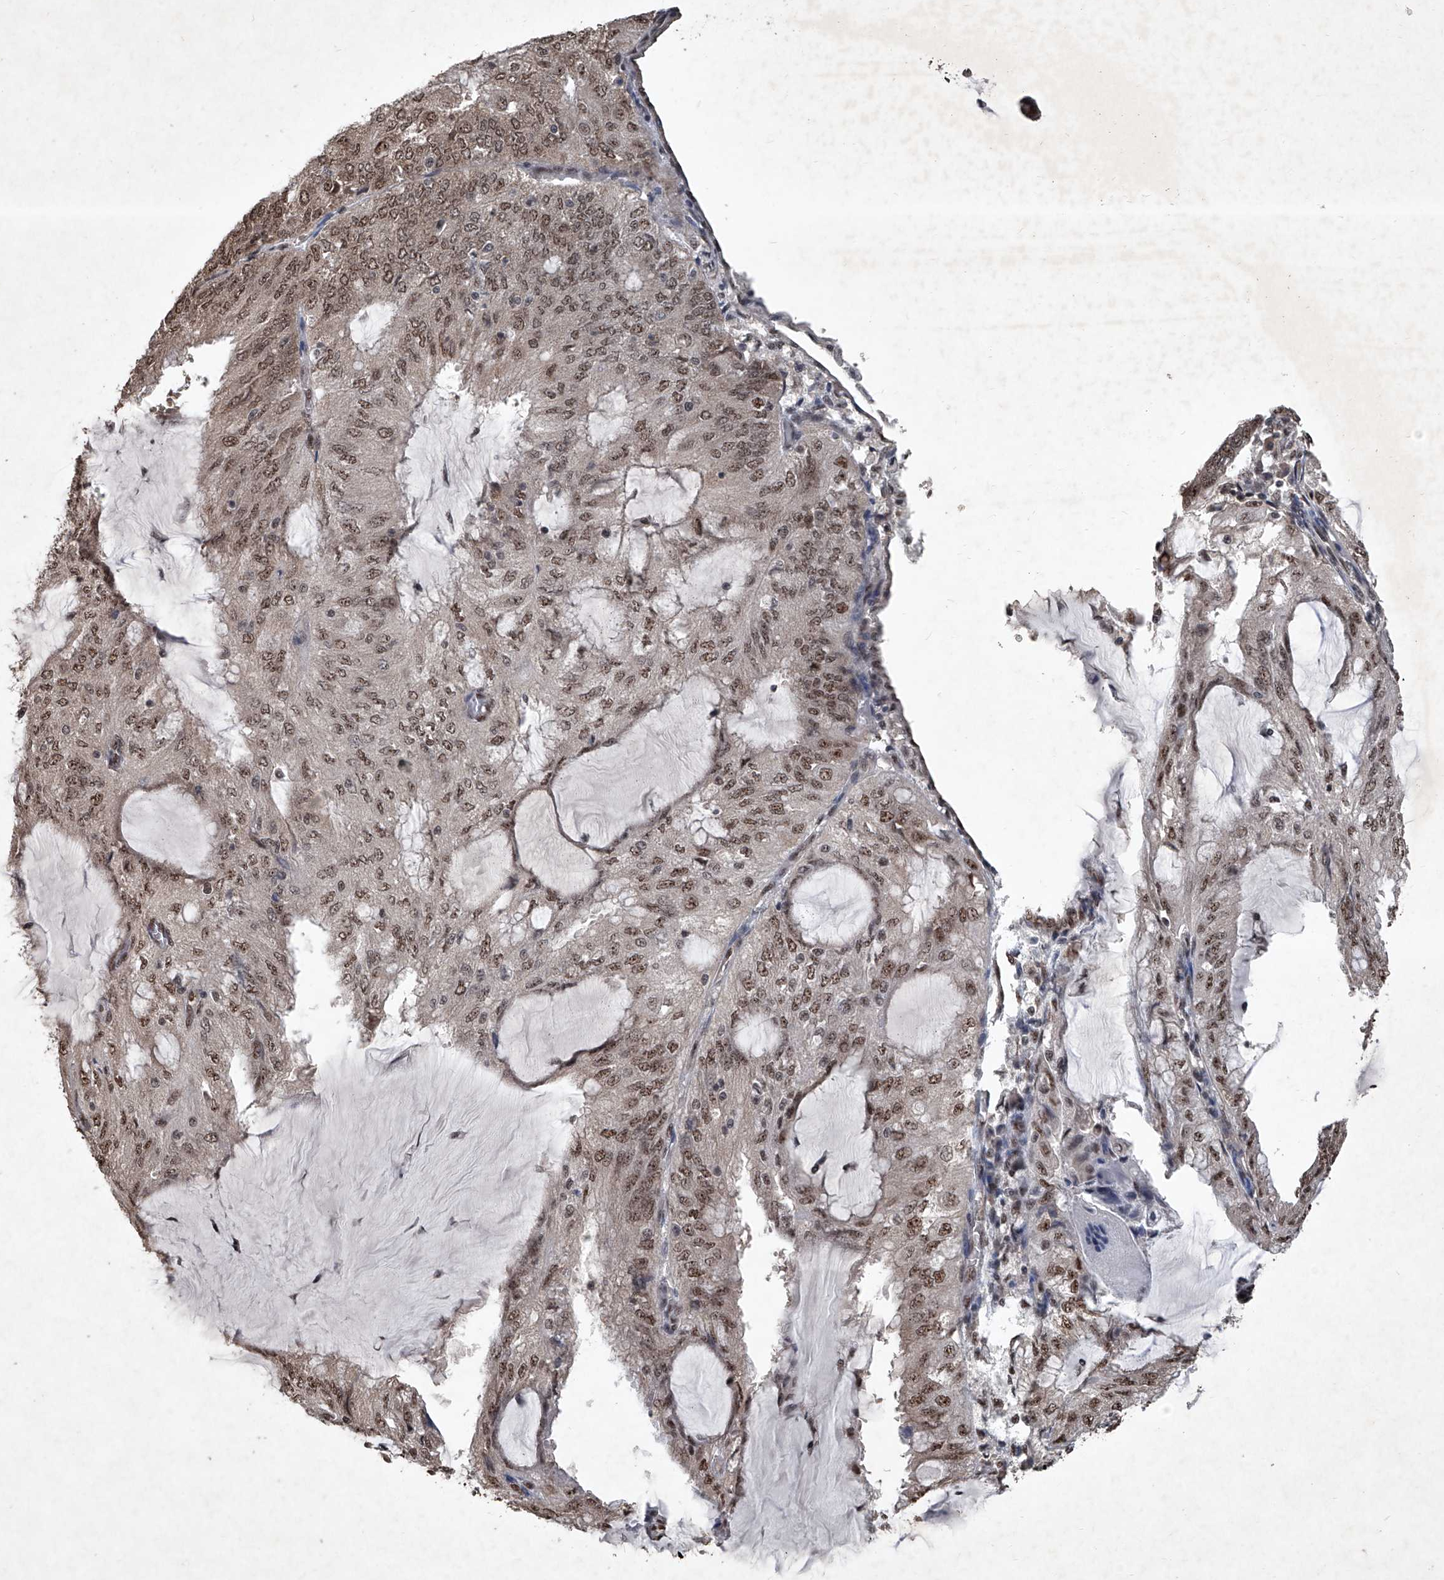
{"staining": {"intensity": "moderate", "quantity": ">75%", "location": "nuclear"}, "tissue": "endometrial cancer", "cell_type": "Tumor cells", "image_type": "cancer", "snomed": [{"axis": "morphology", "description": "Adenocarcinoma, NOS"}, {"axis": "topography", "description": "Endometrium"}], "caption": "A high-resolution micrograph shows immunohistochemistry staining of endometrial adenocarcinoma, which reveals moderate nuclear expression in about >75% of tumor cells.", "gene": "DDX39B", "patient": {"sex": "female", "age": 81}}